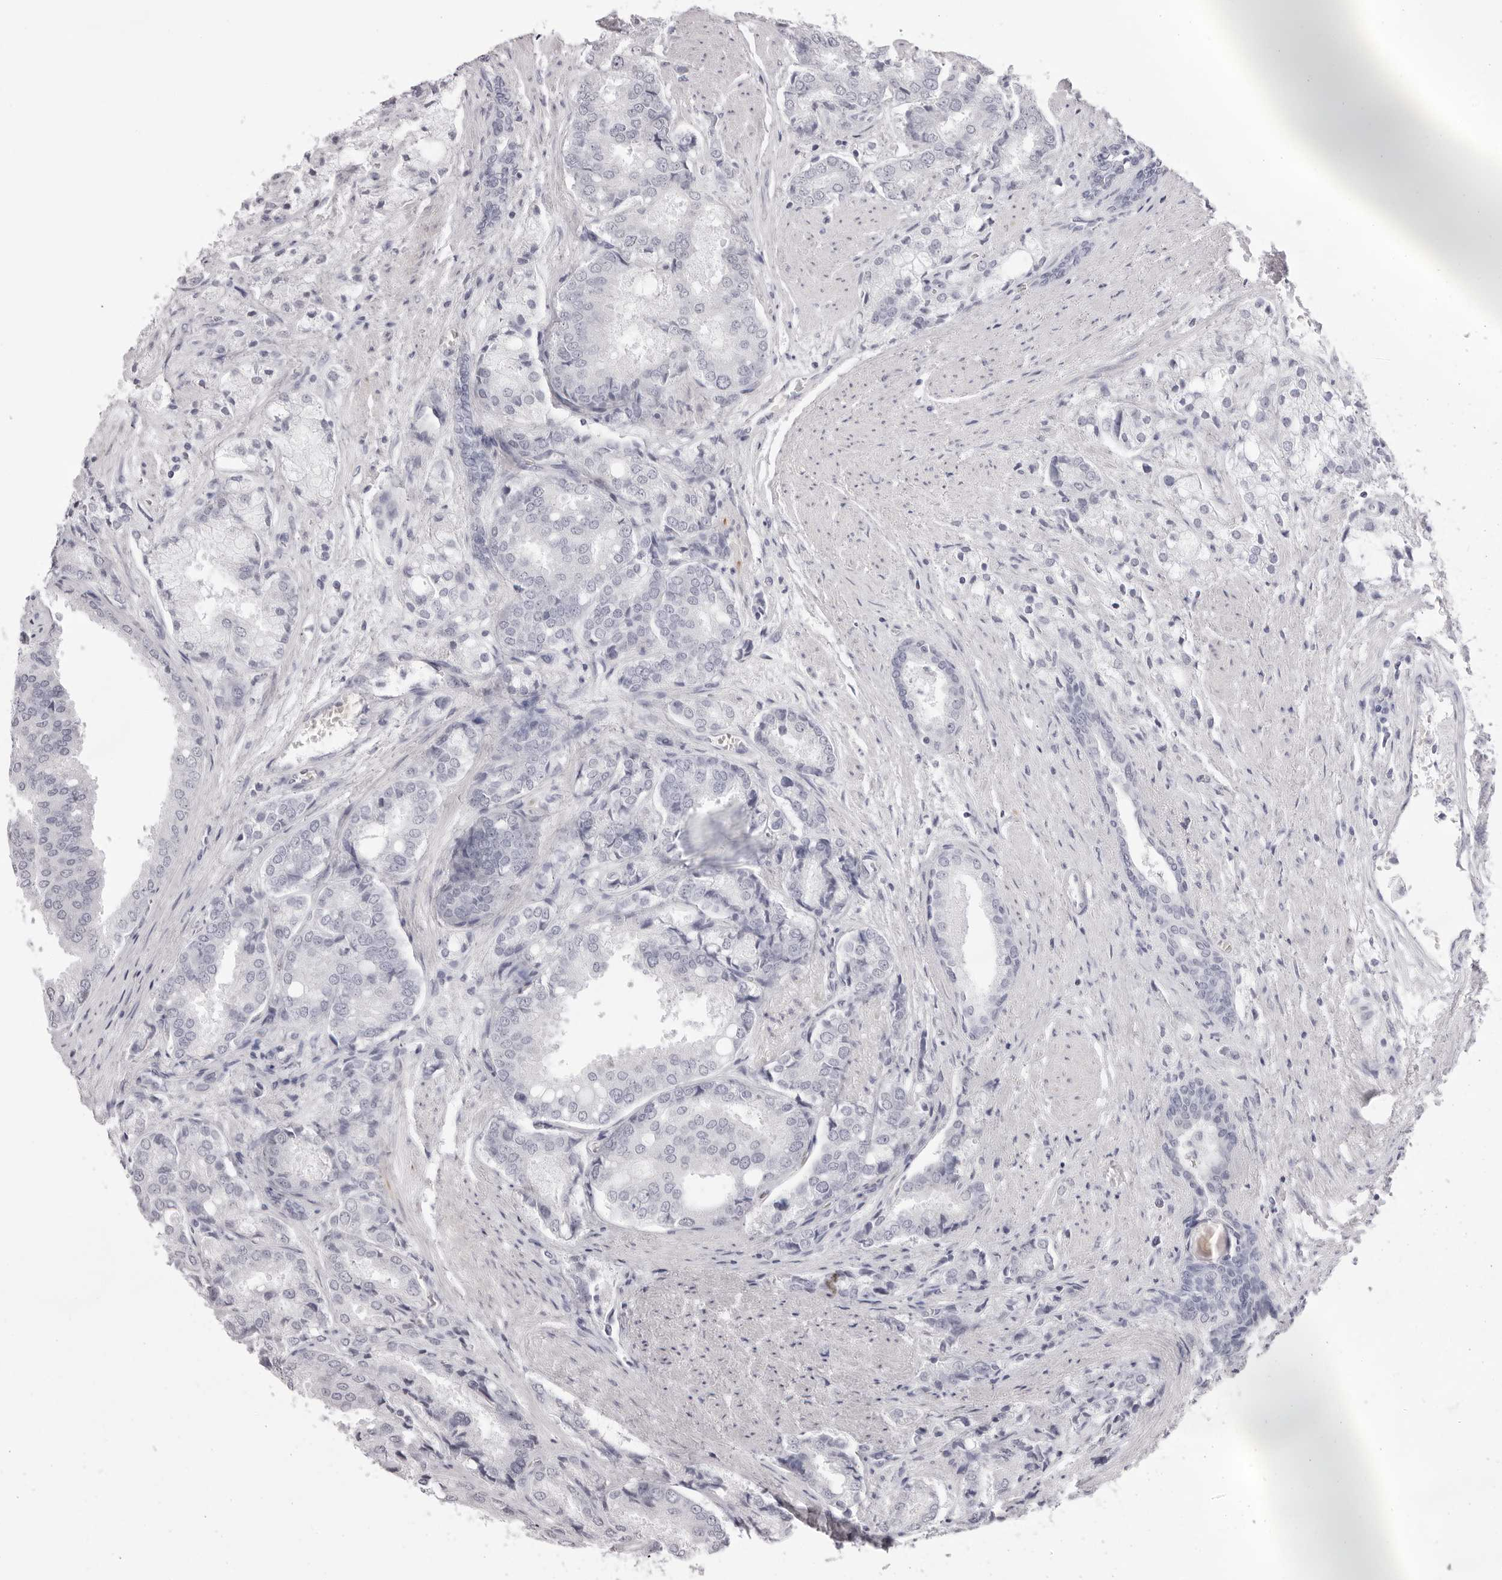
{"staining": {"intensity": "negative", "quantity": "none", "location": "none"}, "tissue": "prostate cancer", "cell_type": "Tumor cells", "image_type": "cancer", "snomed": [{"axis": "morphology", "description": "Adenocarcinoma, High grade"}, {"axis": "topography", "description": "Prostate"}], "caption": "Tumor cells are negative for brown protein staining in prostate high-grade adenocarcinoma.", "gene": "SPTA1", "patient": {"sex": "male", "age": 50}}